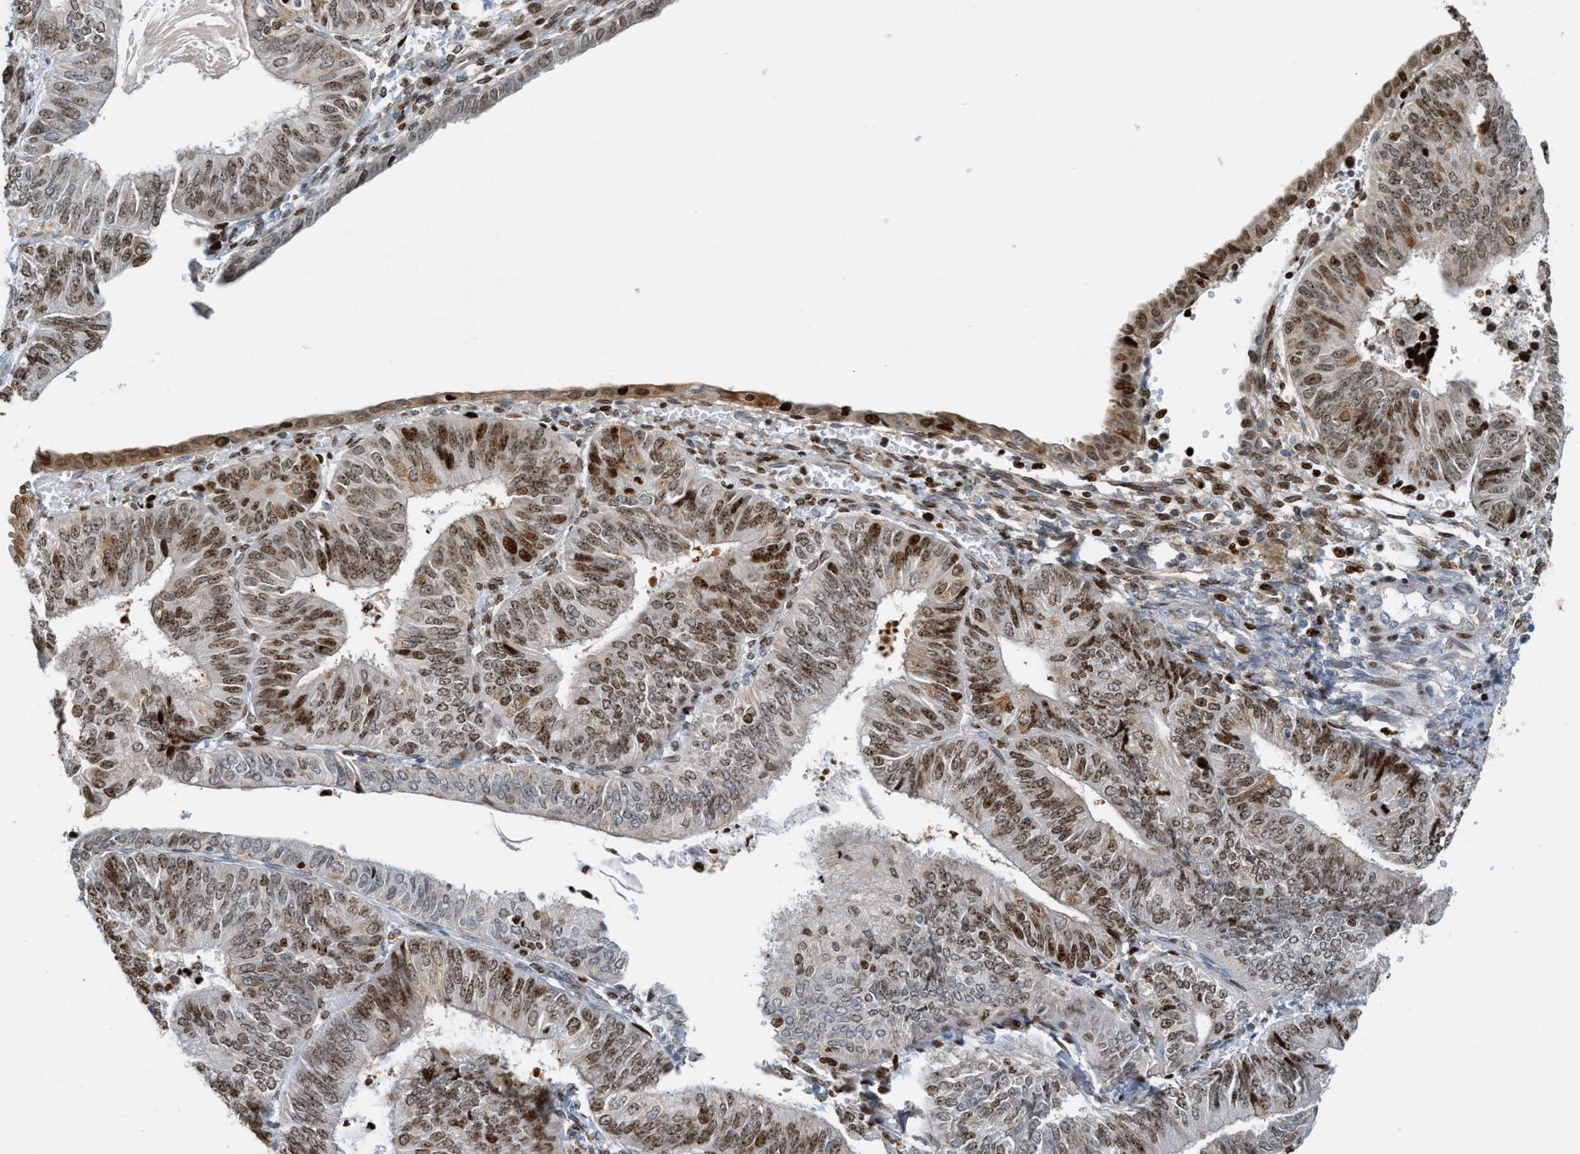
{"staining": {"intensity": "moderate", "quantity": ">75%", "location": "nuclear"}, "tissue": "endometrial cancer", "cell_type": "Tumor cells", "image_type": "cancer", "snomed": [{"axis": "morphology", "description": "Adenocarcinoma, NOS"}, {"axis": "topography", "description": "Endometrium"}], "caption": "Immunohistochemistry micrograph of adenocarcinoma (endometrial) stained for a protein (brown), which displays medium levels of moderate nuclear staining in about >75% of tumor cells.", "gene": "SH3D19", "patient": {"sex": "female", "age": 58}}